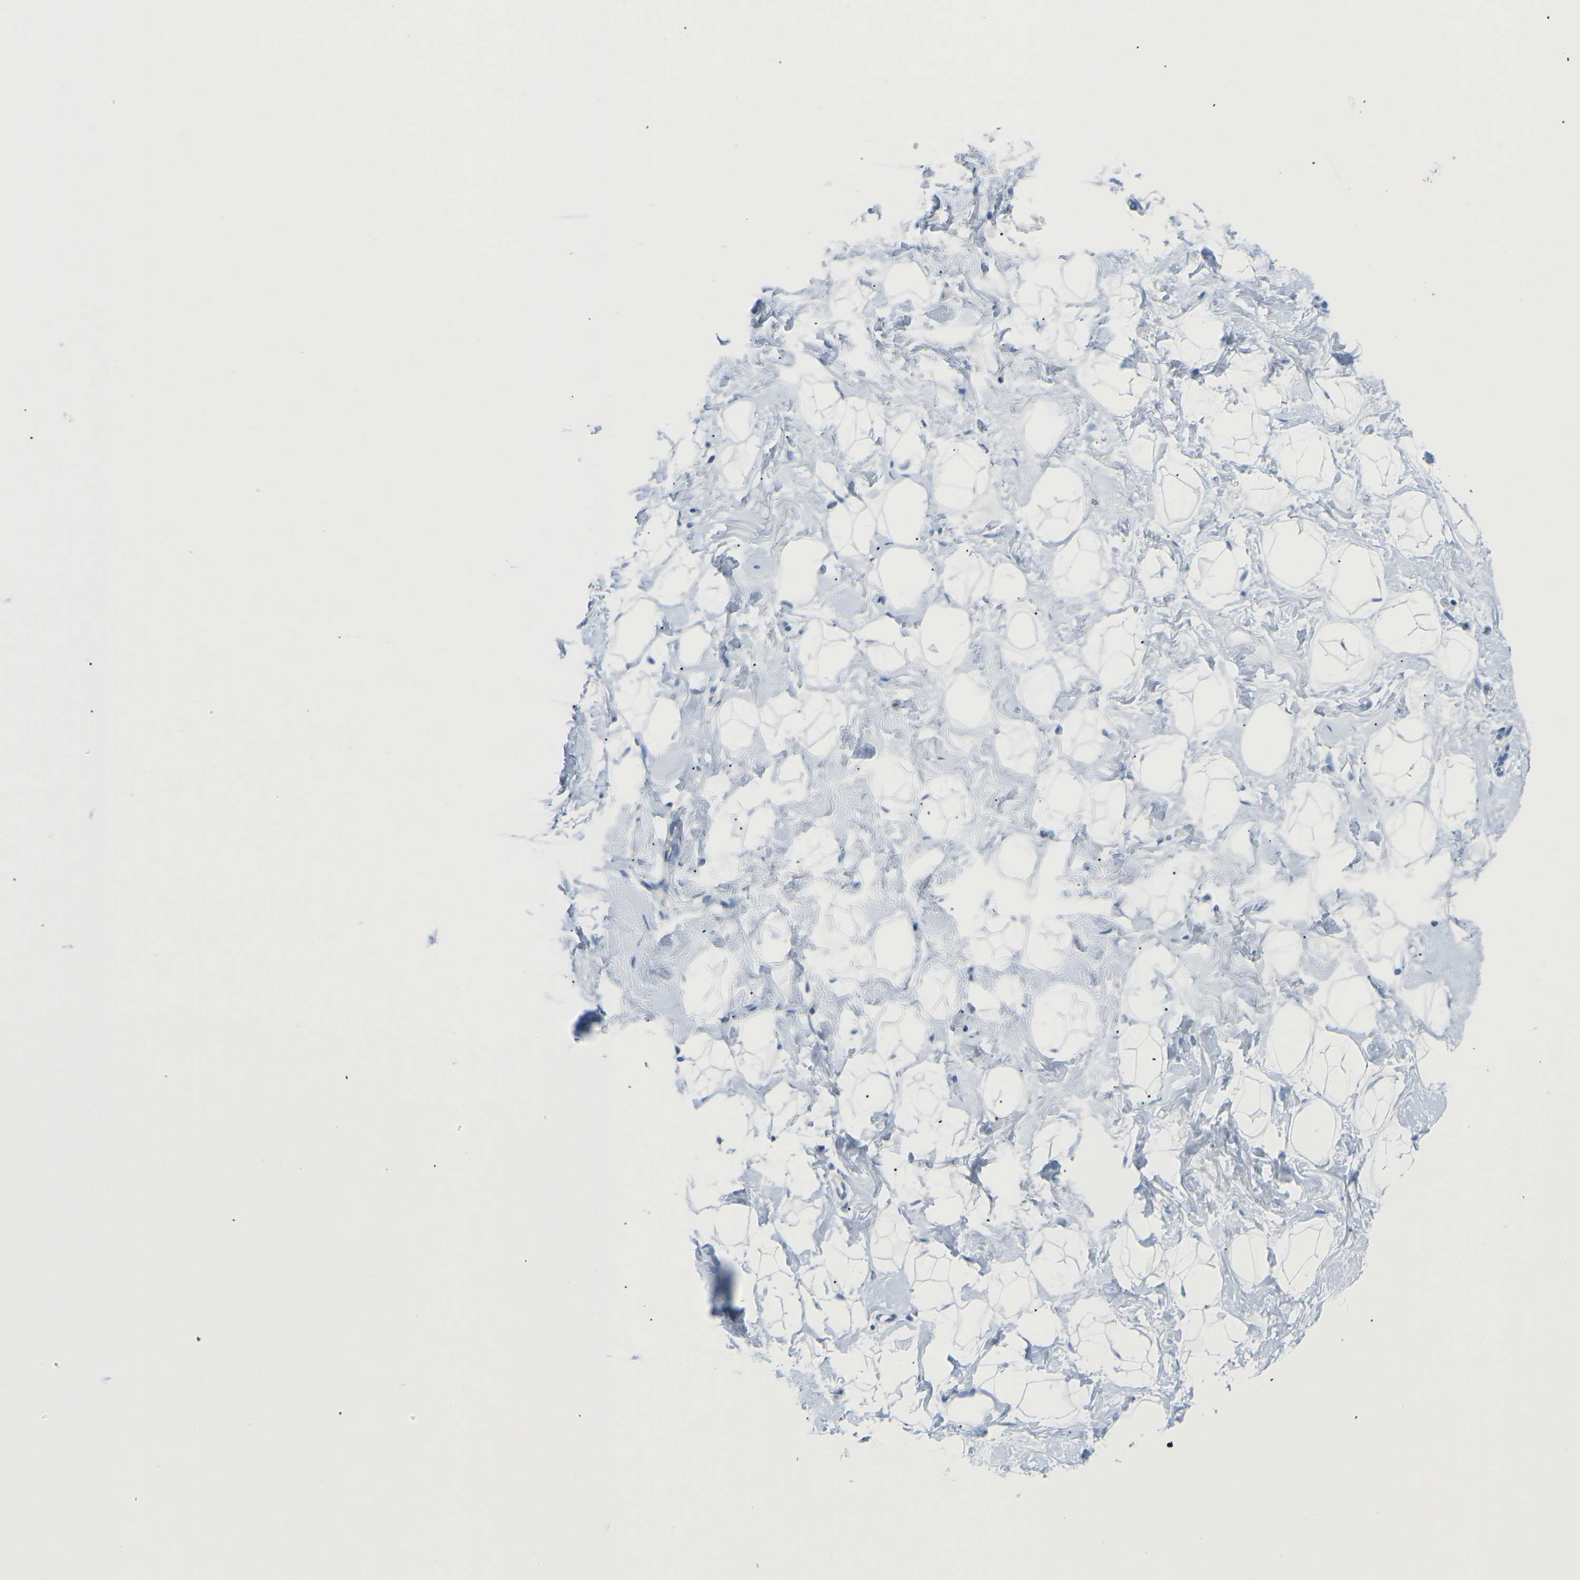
{"staining": {"intensity": "negative", "quantity": "none", "location": "none"}, "tissue": "breast", "cell_type": "Adipocytes", "image_type": "normal", "snomed": [{"axis": "morphology", "description": "Normal tissue, NOS"}, {"axis": "topography", "description": "Breast"}], "caption": "Adipocytes are negative for protein expression in unremarkable human breast. (DAB (3,3'-diaminobenzidine) immunohistochemistry, high magnification).", "gene": "HBG2", "patient": {"sex": "female", "age": 23}}